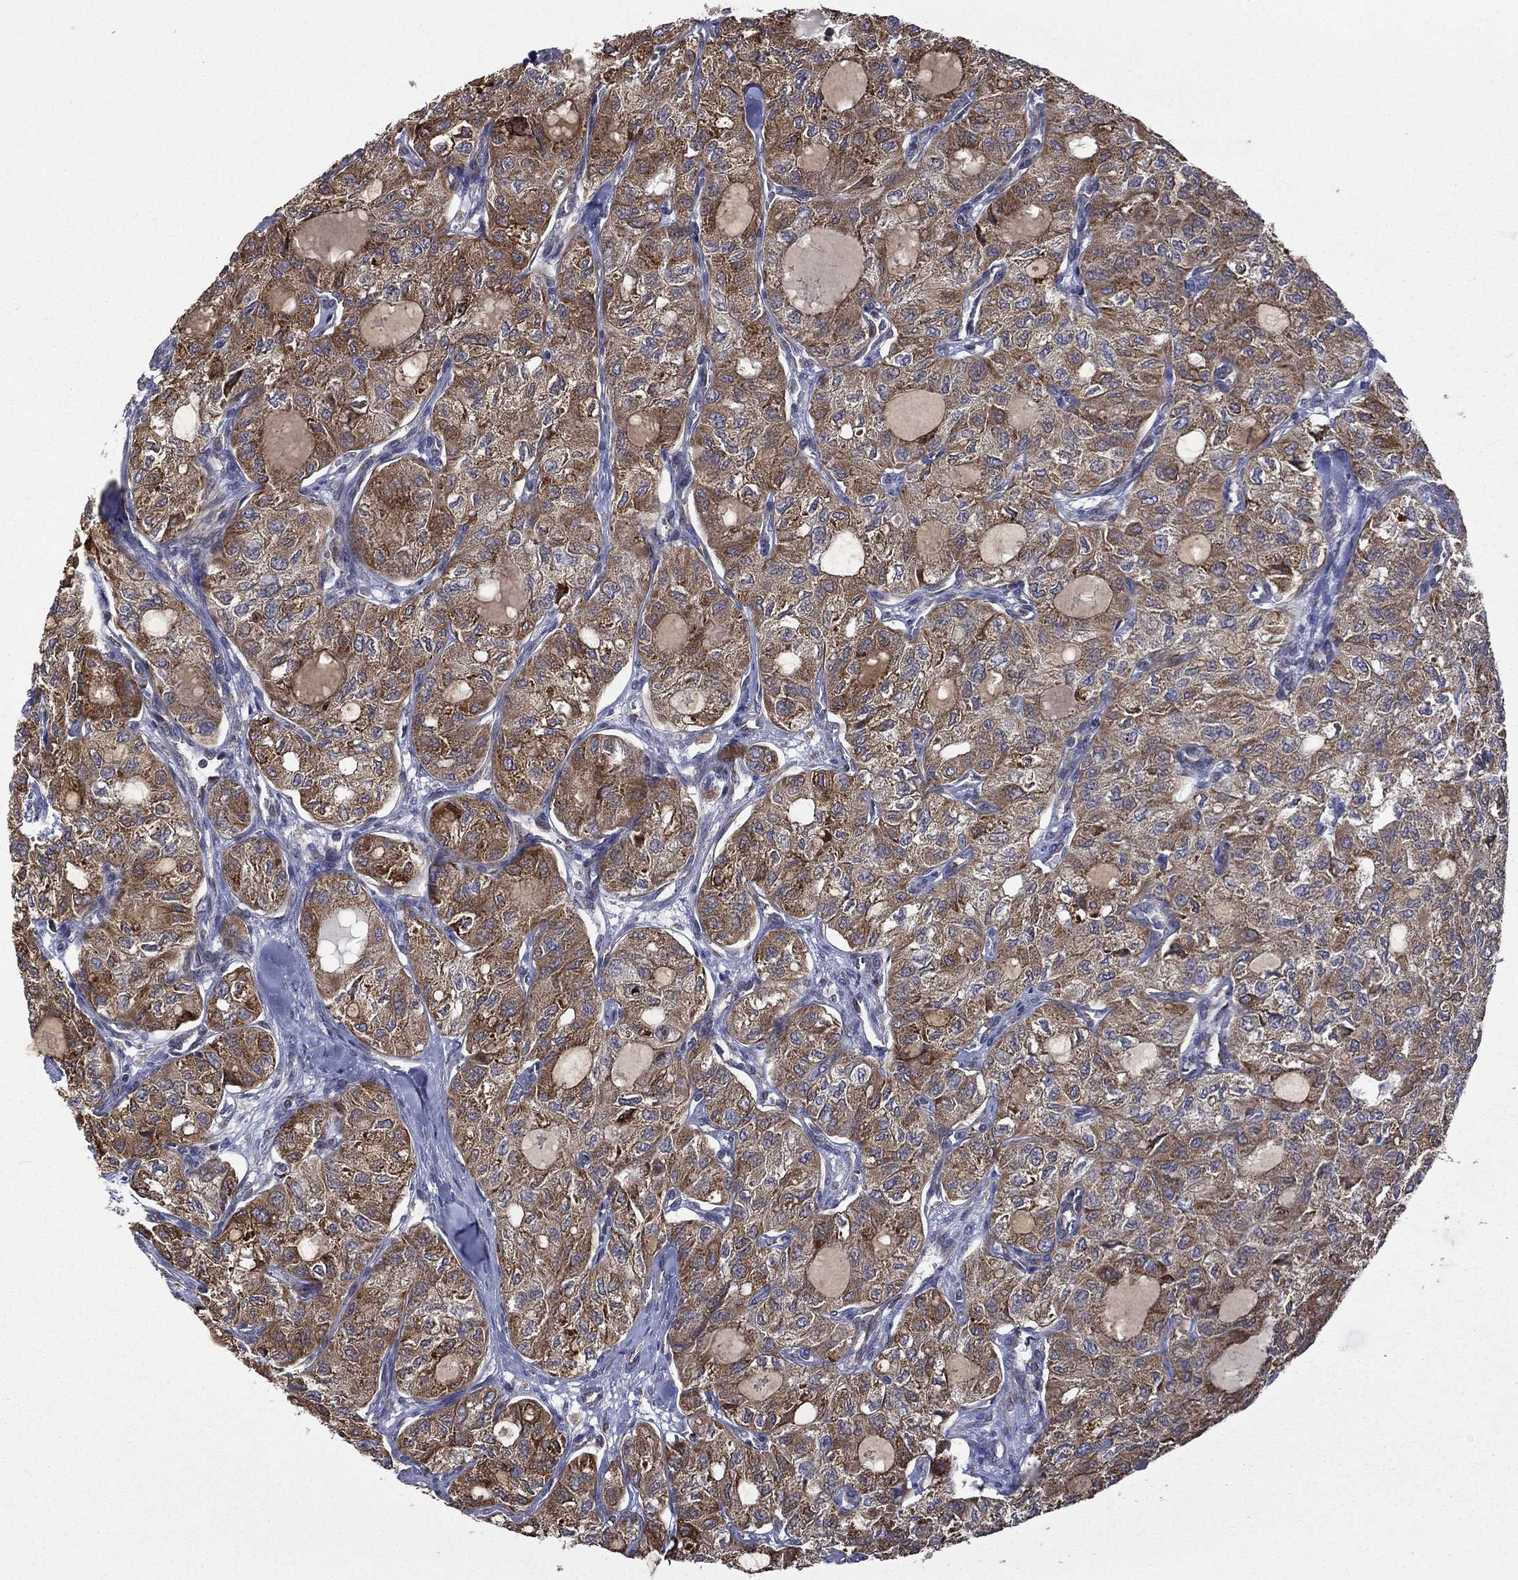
{"staining": {"intensity": "strong", "quantity": ">75%", "location": "cytoplasmic/membranous"}, "tissue": "thyroid cancer", "cell_type": "Tumor cells", "image_type": "cancer", "snomed": [{"axis": "morphology", "description": "Follicular adenoma carcinoma, NOS"}, {"axis": "topography", "description": "Thyroid gland"}], "caption": "Immunohistochemistry (IHC) photomicrograph of follicular adenoma carcinoma (thyroid) stained for a protein (brown), which demonstrates high levels of strong cytoplasmic/membranous staining in approximately >75% of tumor cells.", "gene": "C20orf96", "patient": {"sex": "male", "age": 75}}